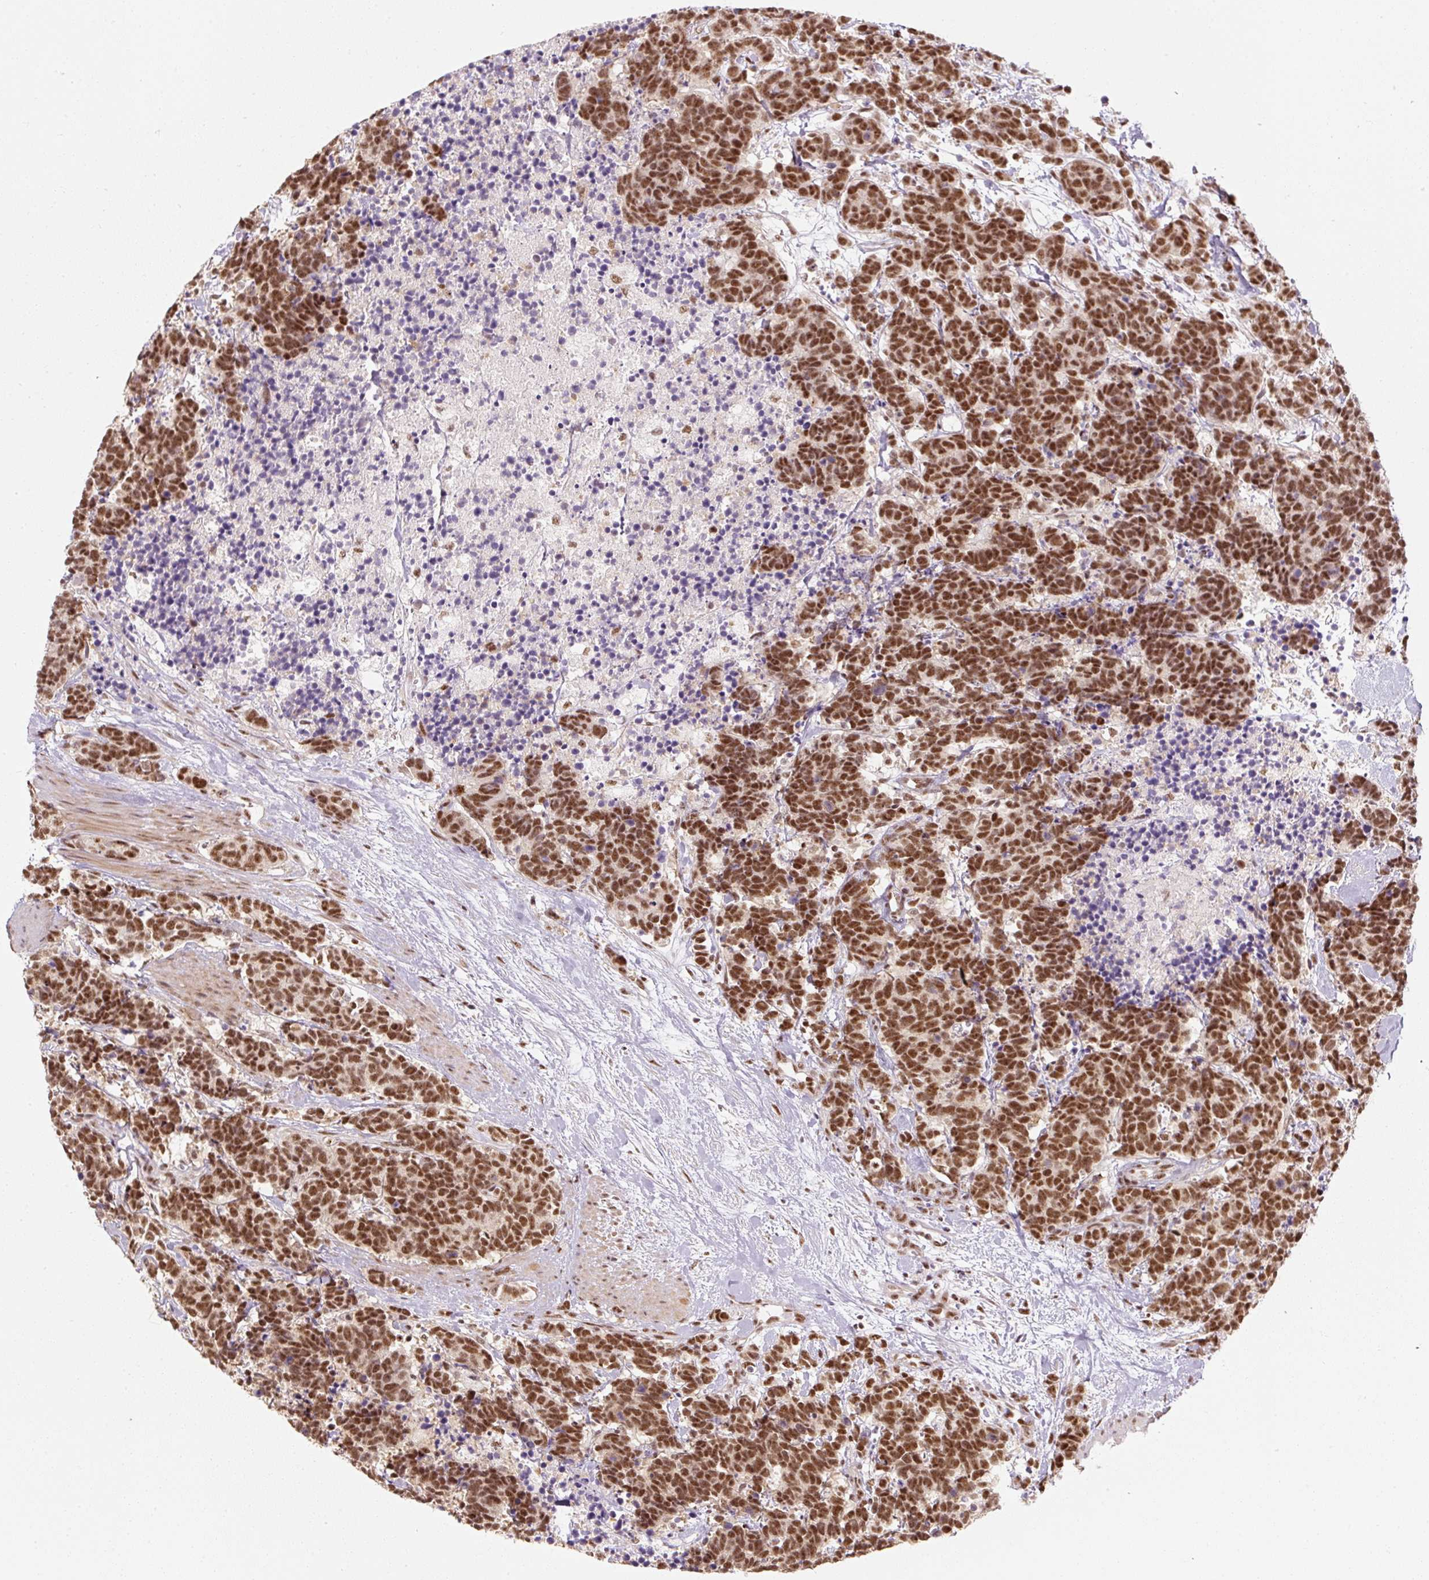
{"staining": {"intensity": "strong", "quantity": ">75%", "location": "nuclear"}, "tissue": "carcinoid", "cell_type": "Tumor cells", "image_type": "cancer", "snomed": [{"axis": "morphology", "description": "Carcinoma, NOS"}, {"axis": "morphology", "description": "Carcinoid, malignant, NOS"}, {"axis": "topography", "description": "Prostate"}], "caption": "The micrograph displays a brown stain indicating the presence of a protein in the nuclear of tumor cells in carcinoid.", "gene": "U2AF2", "patient": {"sex": "male", "age": 57}}